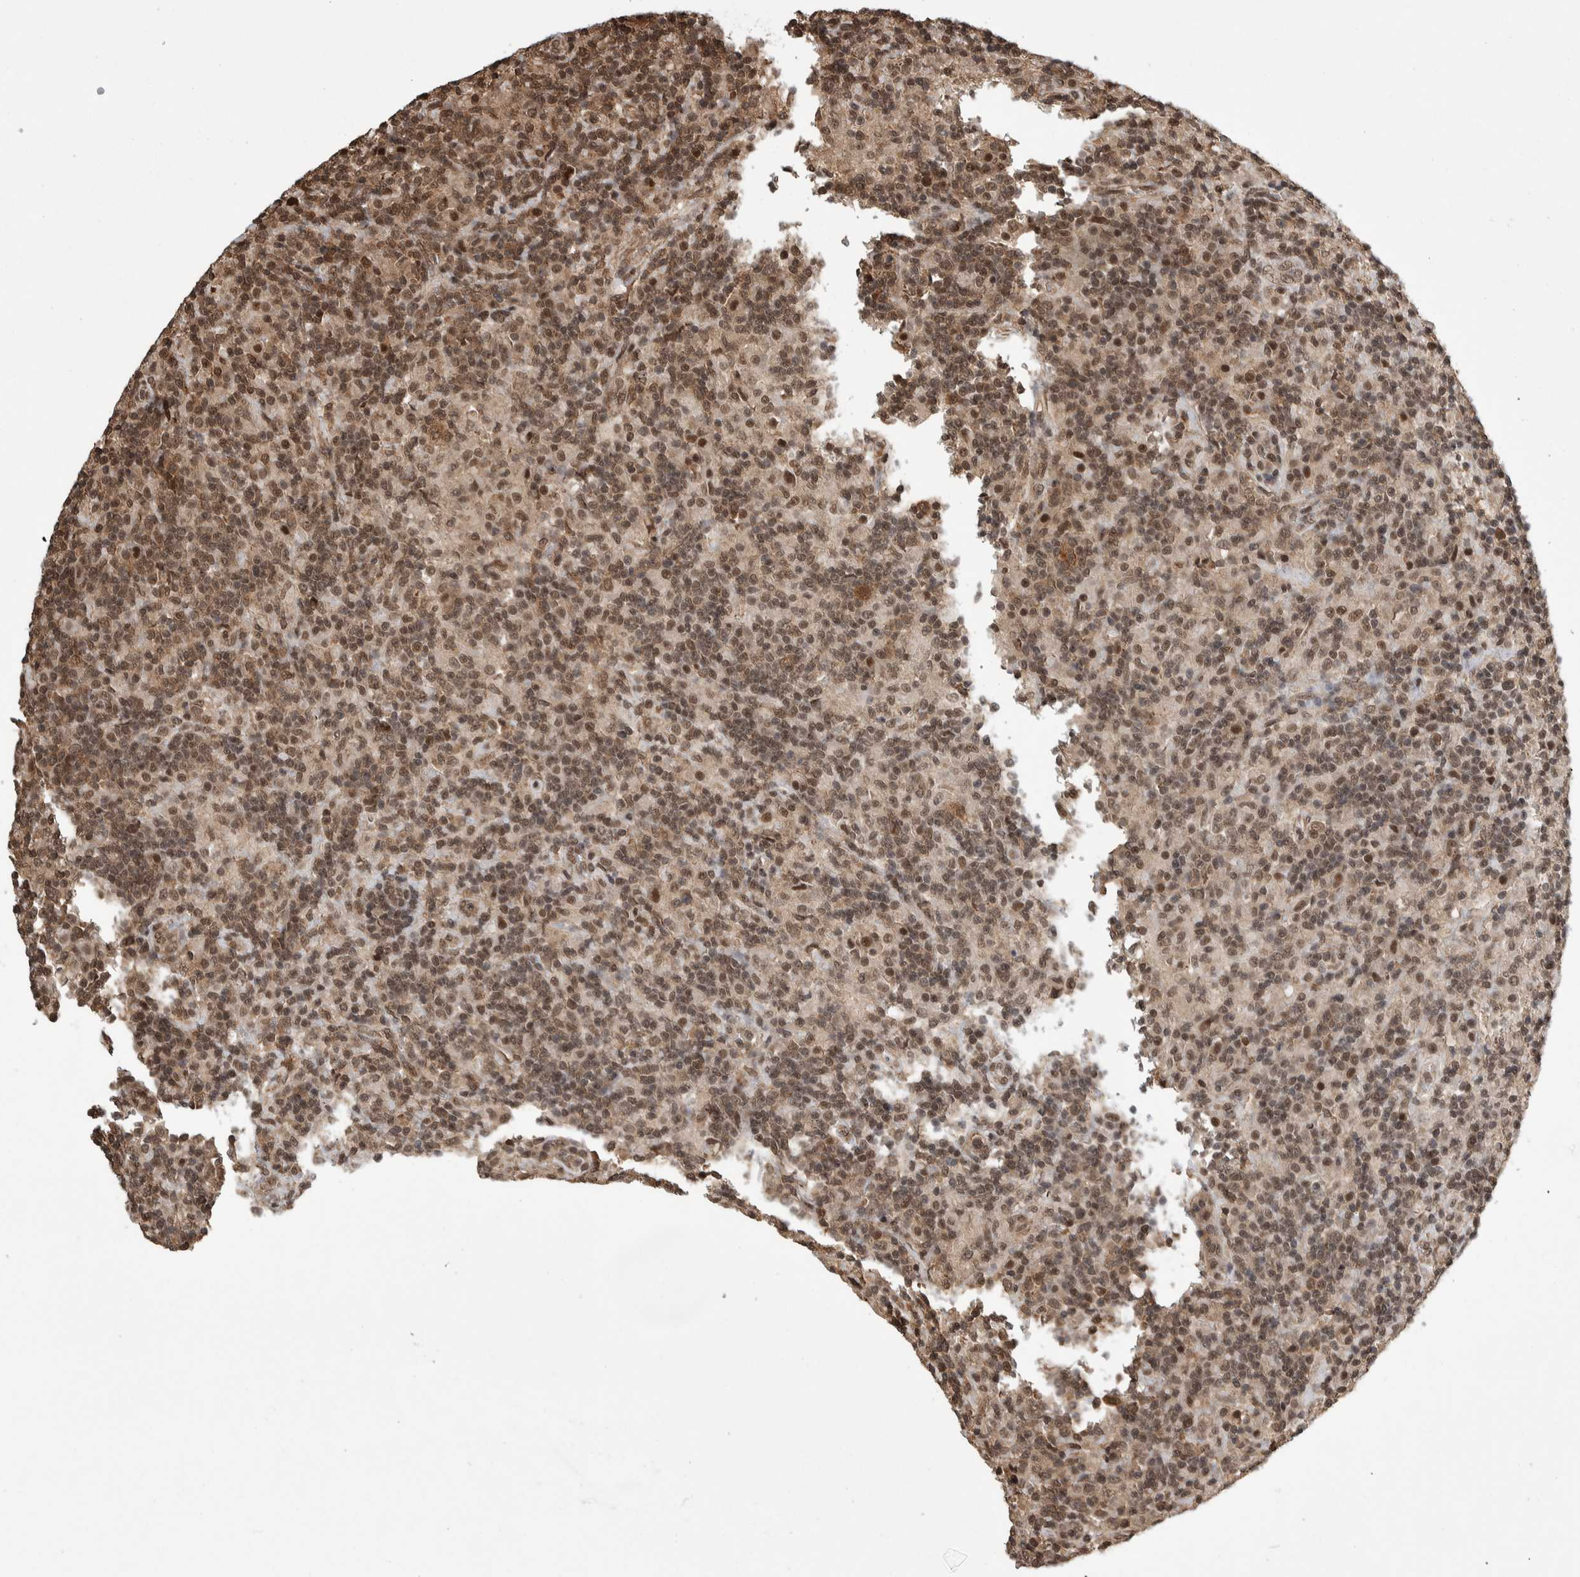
{"staining": {"intensity": "moderate", "quantity": ">75%", "location": "nuclear"}, "tissue": "lymphoma", "cell_type": "Tumor cells", "image_type": "cancer", "snomed": [{"axis": "morphology", "description": "Hodgkin's disease, NOS"}, {"axis": "topography", "description": "Lymph node"}], "caption": "Protein analysis of lymphoma tissue exhibits moderate nuclear staining in about >75% of tumor cells. The staining is performed using DAB (3,3'-diaminobenzidine) brown chromogen to label protein expression. The nuclei are counter-stained blue using hematoxylin.", "gene": "ZNF592", "patient": {"sex": "male", "age": 70}}